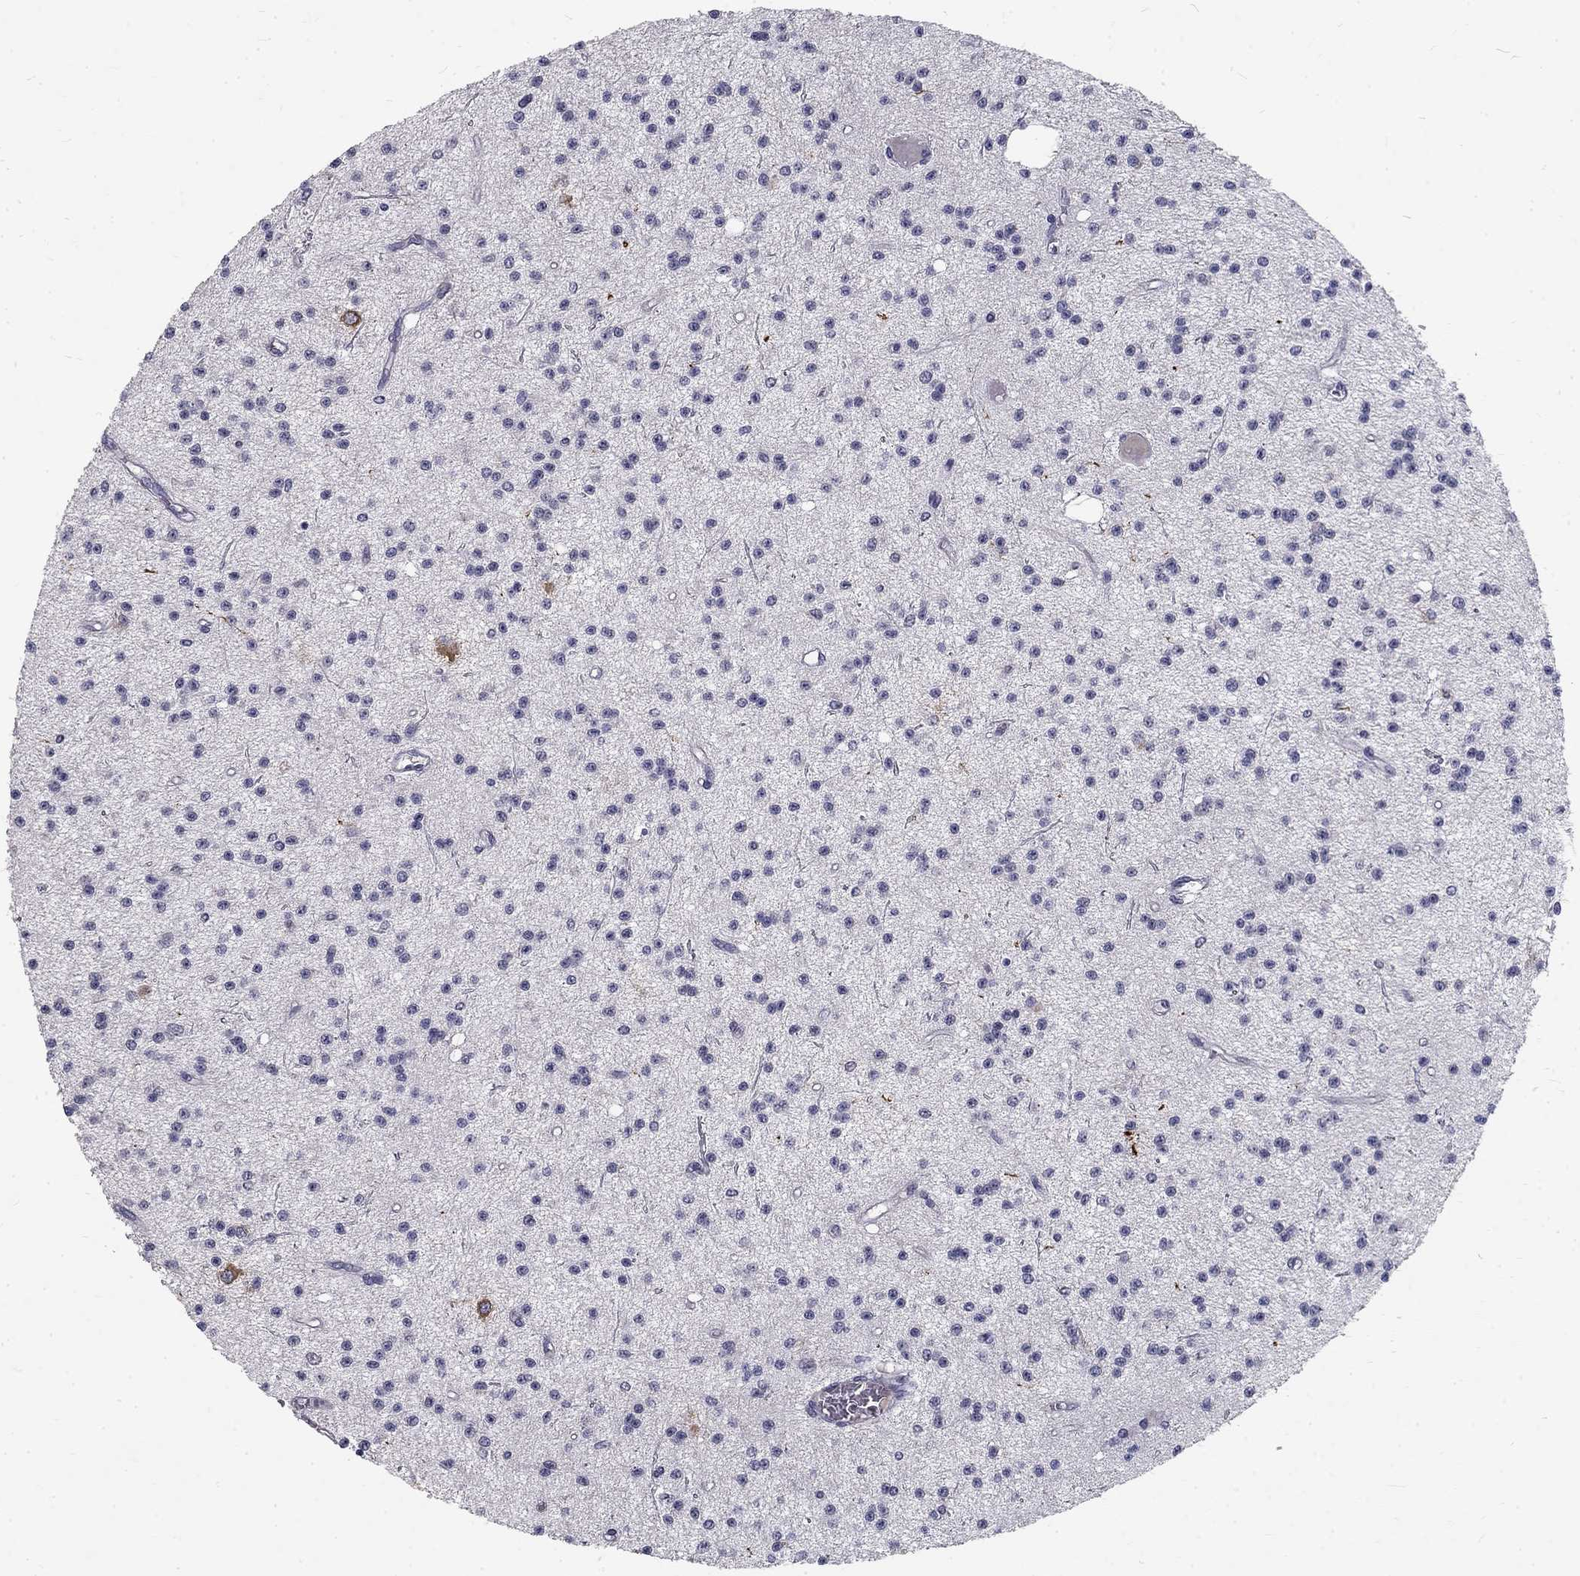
{"staining": {"intensity": "negative", "quantity": "none", "location": "none"}, "tissue": "glioma", "cell_type": "Tumor cells", "image_type": "cancer", "snomed": [{"axis": "morphology", "description": "Glioma, malignant, Low grade"}, {"axis": "topography", "description": "Brain"}], "caption": "Glioma was stained to show a protein in brown. There is no significant staining in tumor cells.", "gene": "NOS1", "patient": {"sex": "male", "age": 27}}